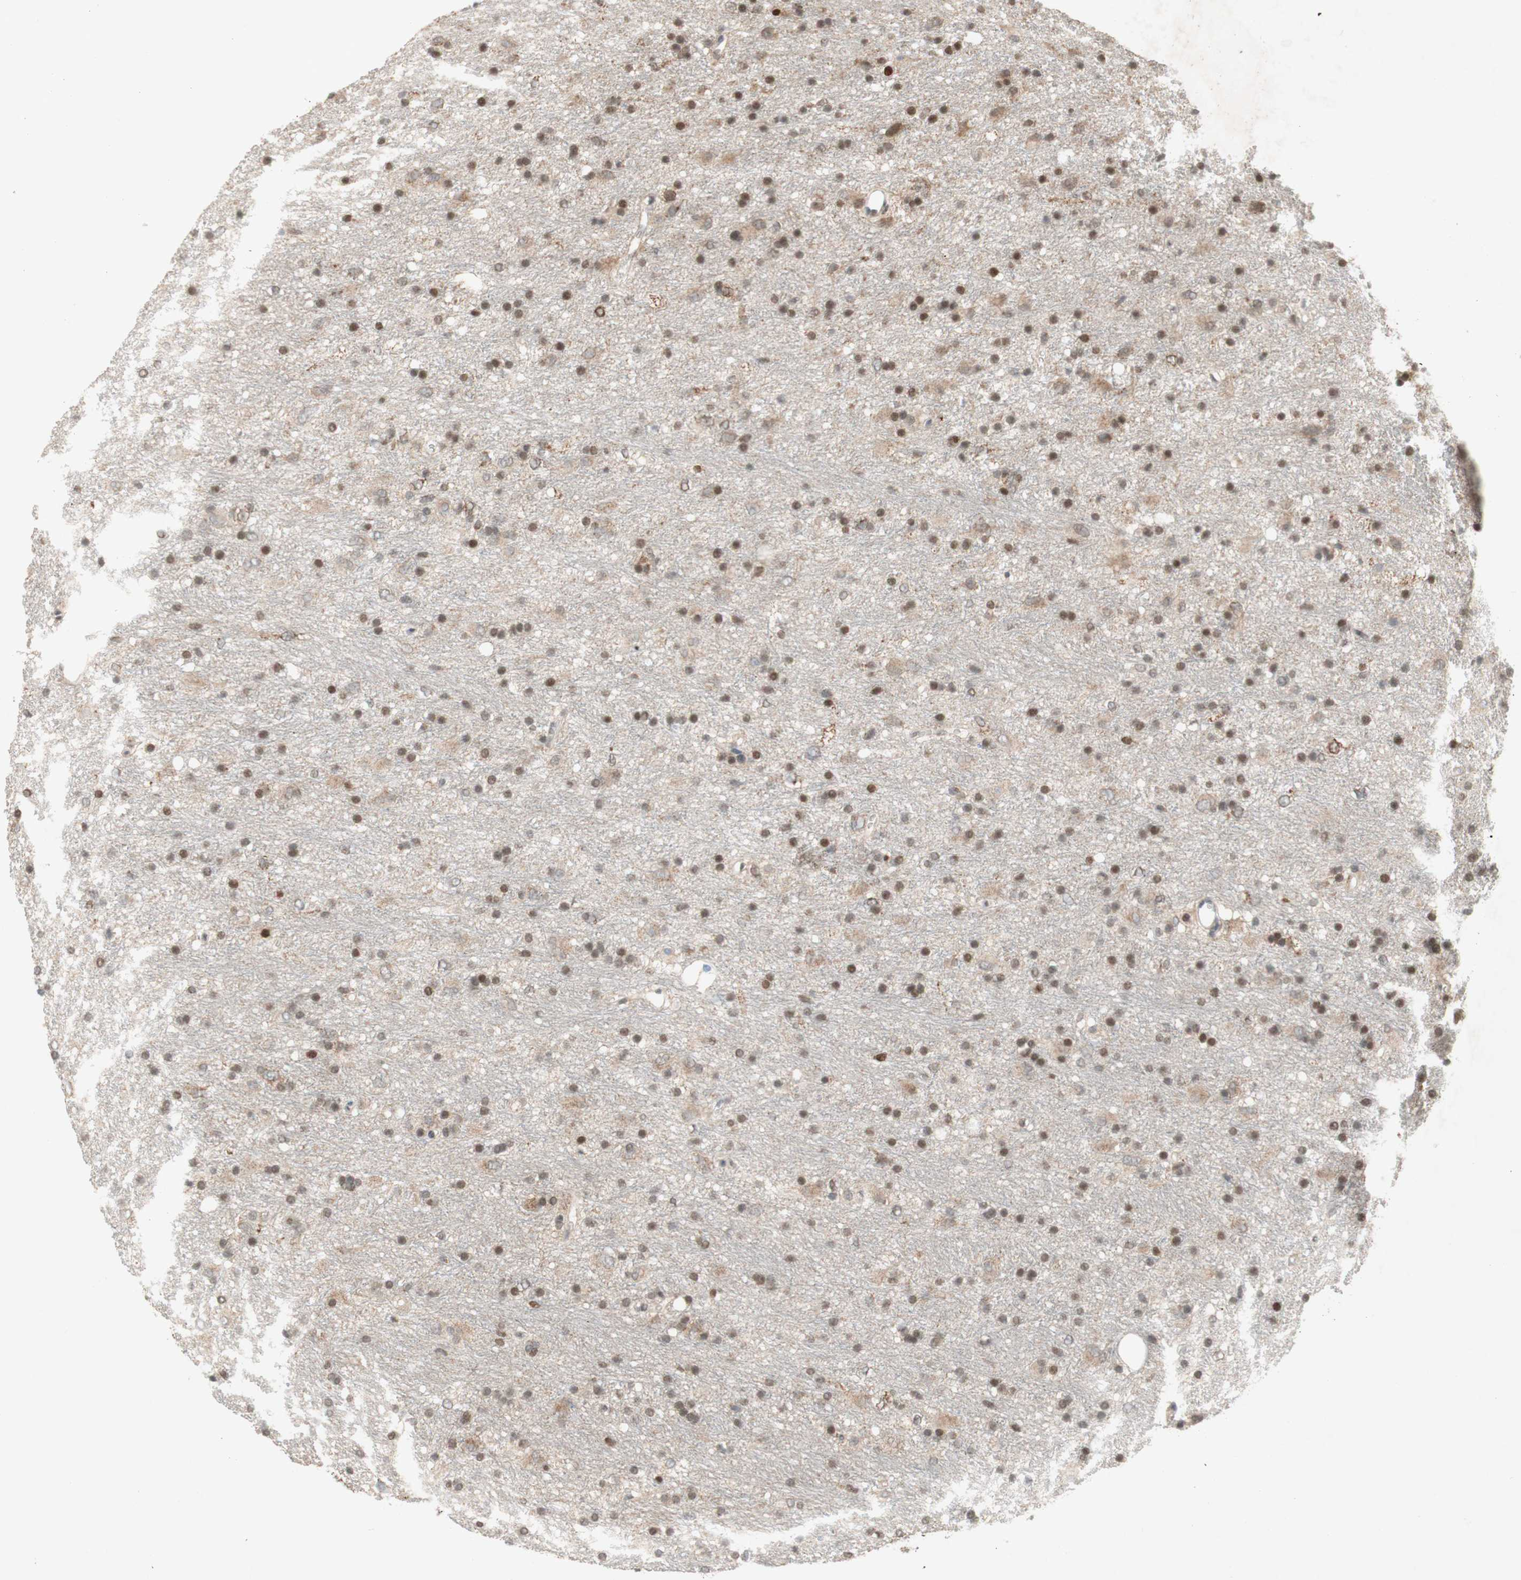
{"staining": {"intensity": "moderate", "quantity": "25%-75%", "location": "nuclear"}, "tissue": "glioma", "cell_type": "Tumor cells", "image_type": "cancer", "snomed": [{"axis": "morphology", "description": "Glioma, malignant, Low grade"}, {"axis": "topography", "description": "Brain"}], "caption": "The image exhibits staining of malignant low-grade glioma, revealing moderate nuclear protein expression (brown color) within tumor cells.", "gene": "DNMT3A", "patient": {"sex": "male", "age": 77}}